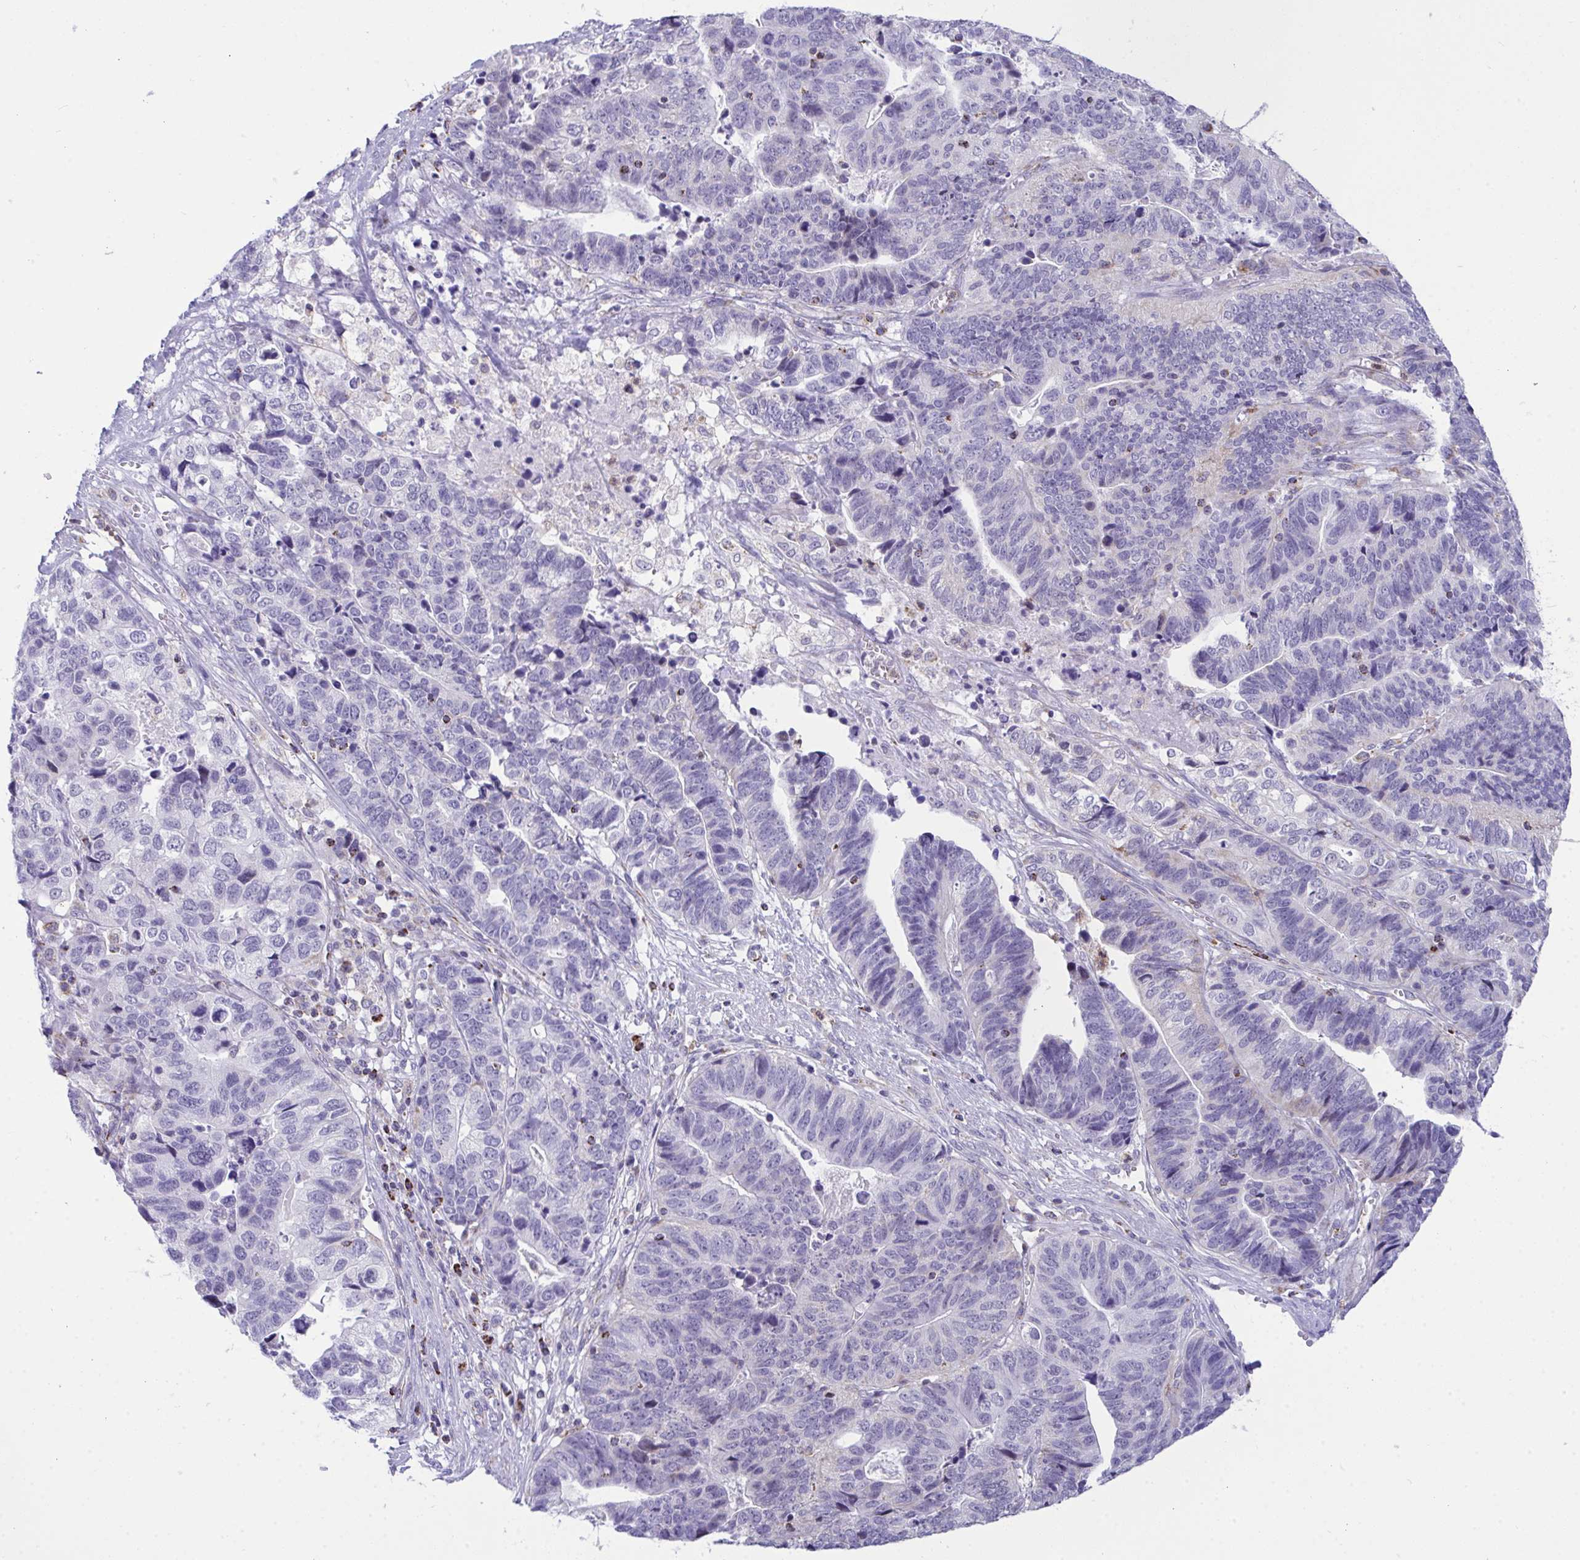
{"staining": {"intensity": "negative", "quantity": "none", "location": "none"}, "tissue": "stomach cancer", "cell_type": "Tumor cells", "image_type": "cancer", "snomed": [{"axis": "morphology", "description": "Adenocarcinoma, NOS"}, {"axis": "topography", "description": "Stomach, upper"}], "caption": "Stomach cancer was stained to show a protein in brown. There is no significant positivity in tumor cells.", "gene": "PLA2G12B", "patient": {"sex": "female", "age": 67}}